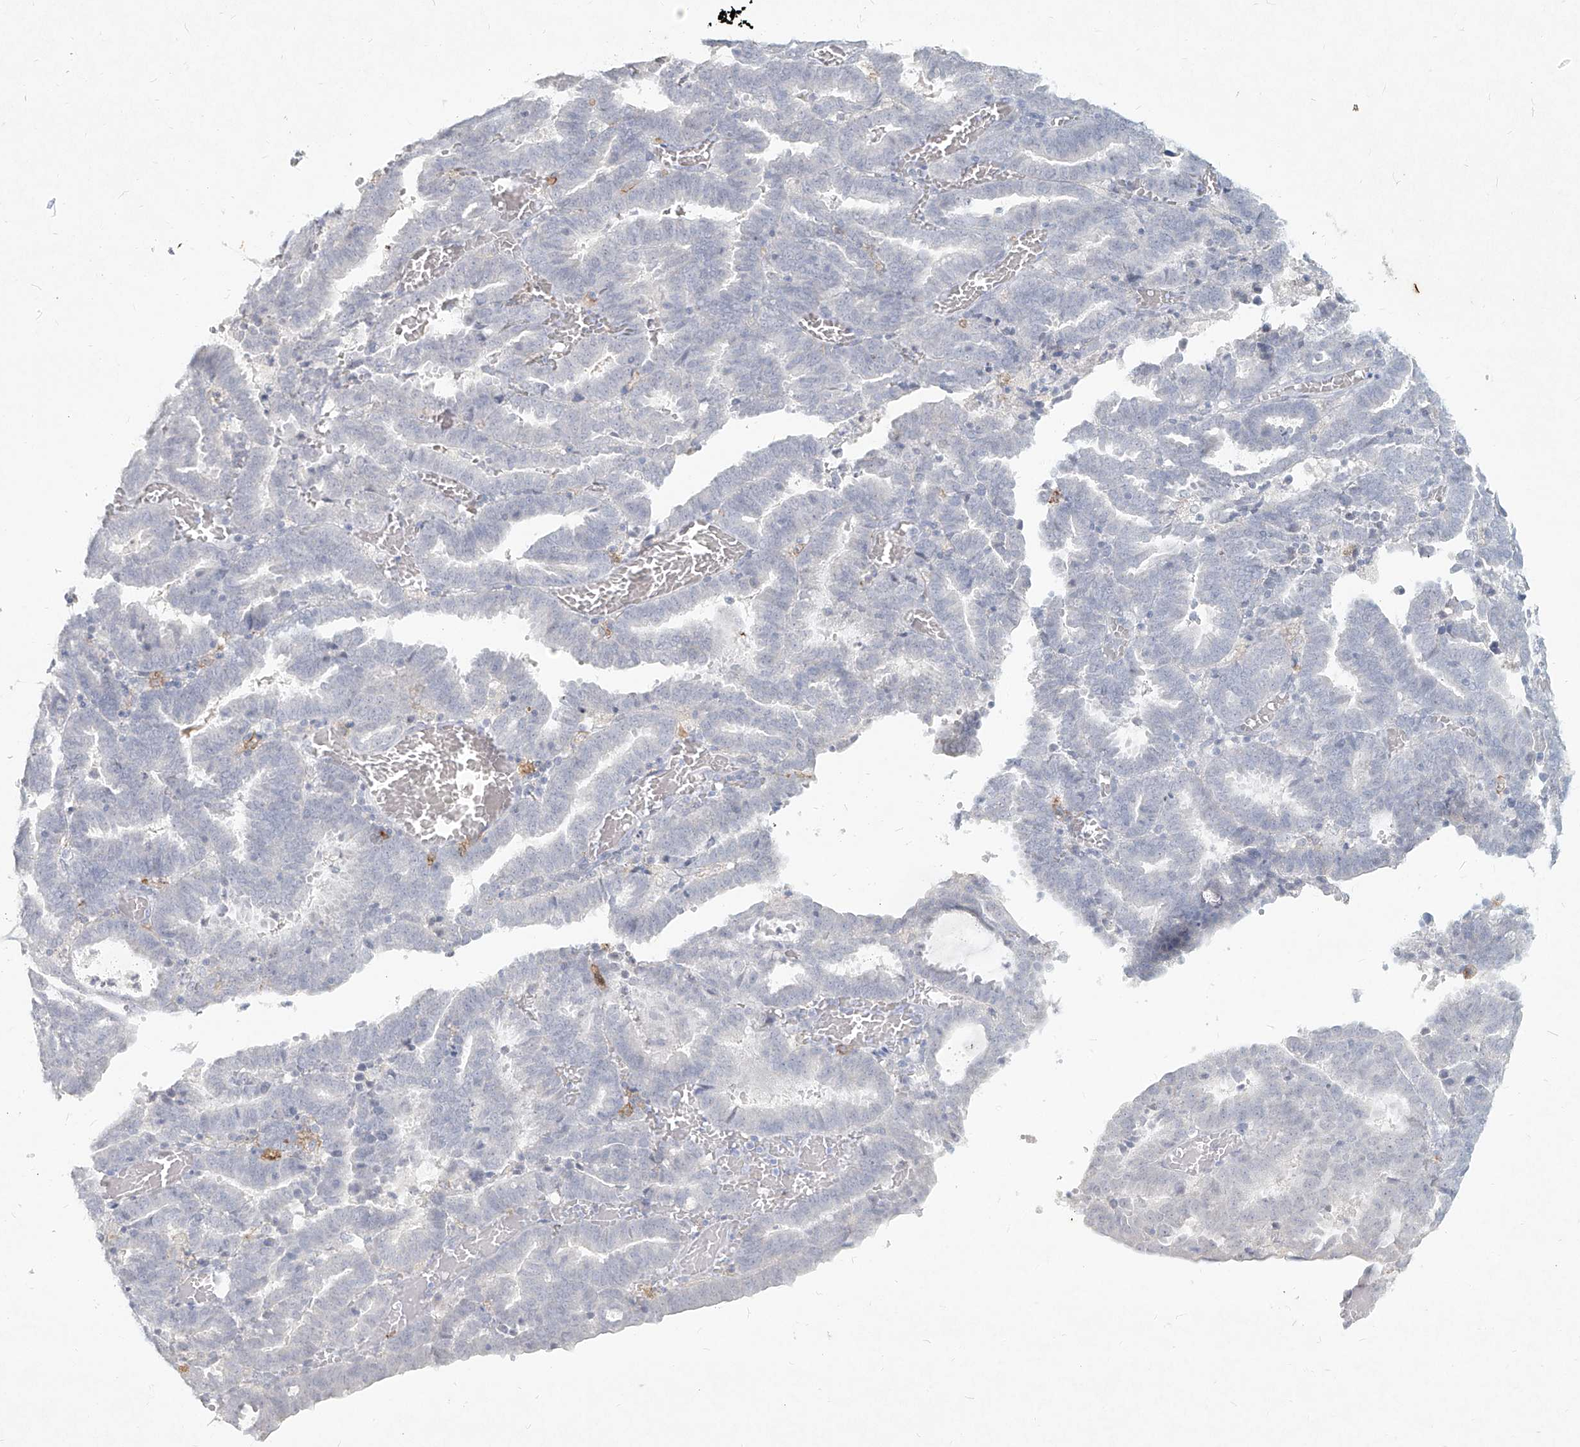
{"staining": {"intensity": "negative", "quantity": "none", "location": "none"}, "tissue": "endometrial cancer", "cell_type": "Tumor cells", "image_type": "cancer", "snomed": [{"axis": "morphology", "description": "Adenocarcinoma, NOS"}, {"axis": "topography", "description": "Uterus"}], "caption": "This image is of adenocarcinoma (endometrial) stained with IHC to label a protein in brown with the nuclei are counter-stained blue. There is no positivity in tumor cells.", "gene": "CD209", "patient": {"sex": "female", "age": 83}}